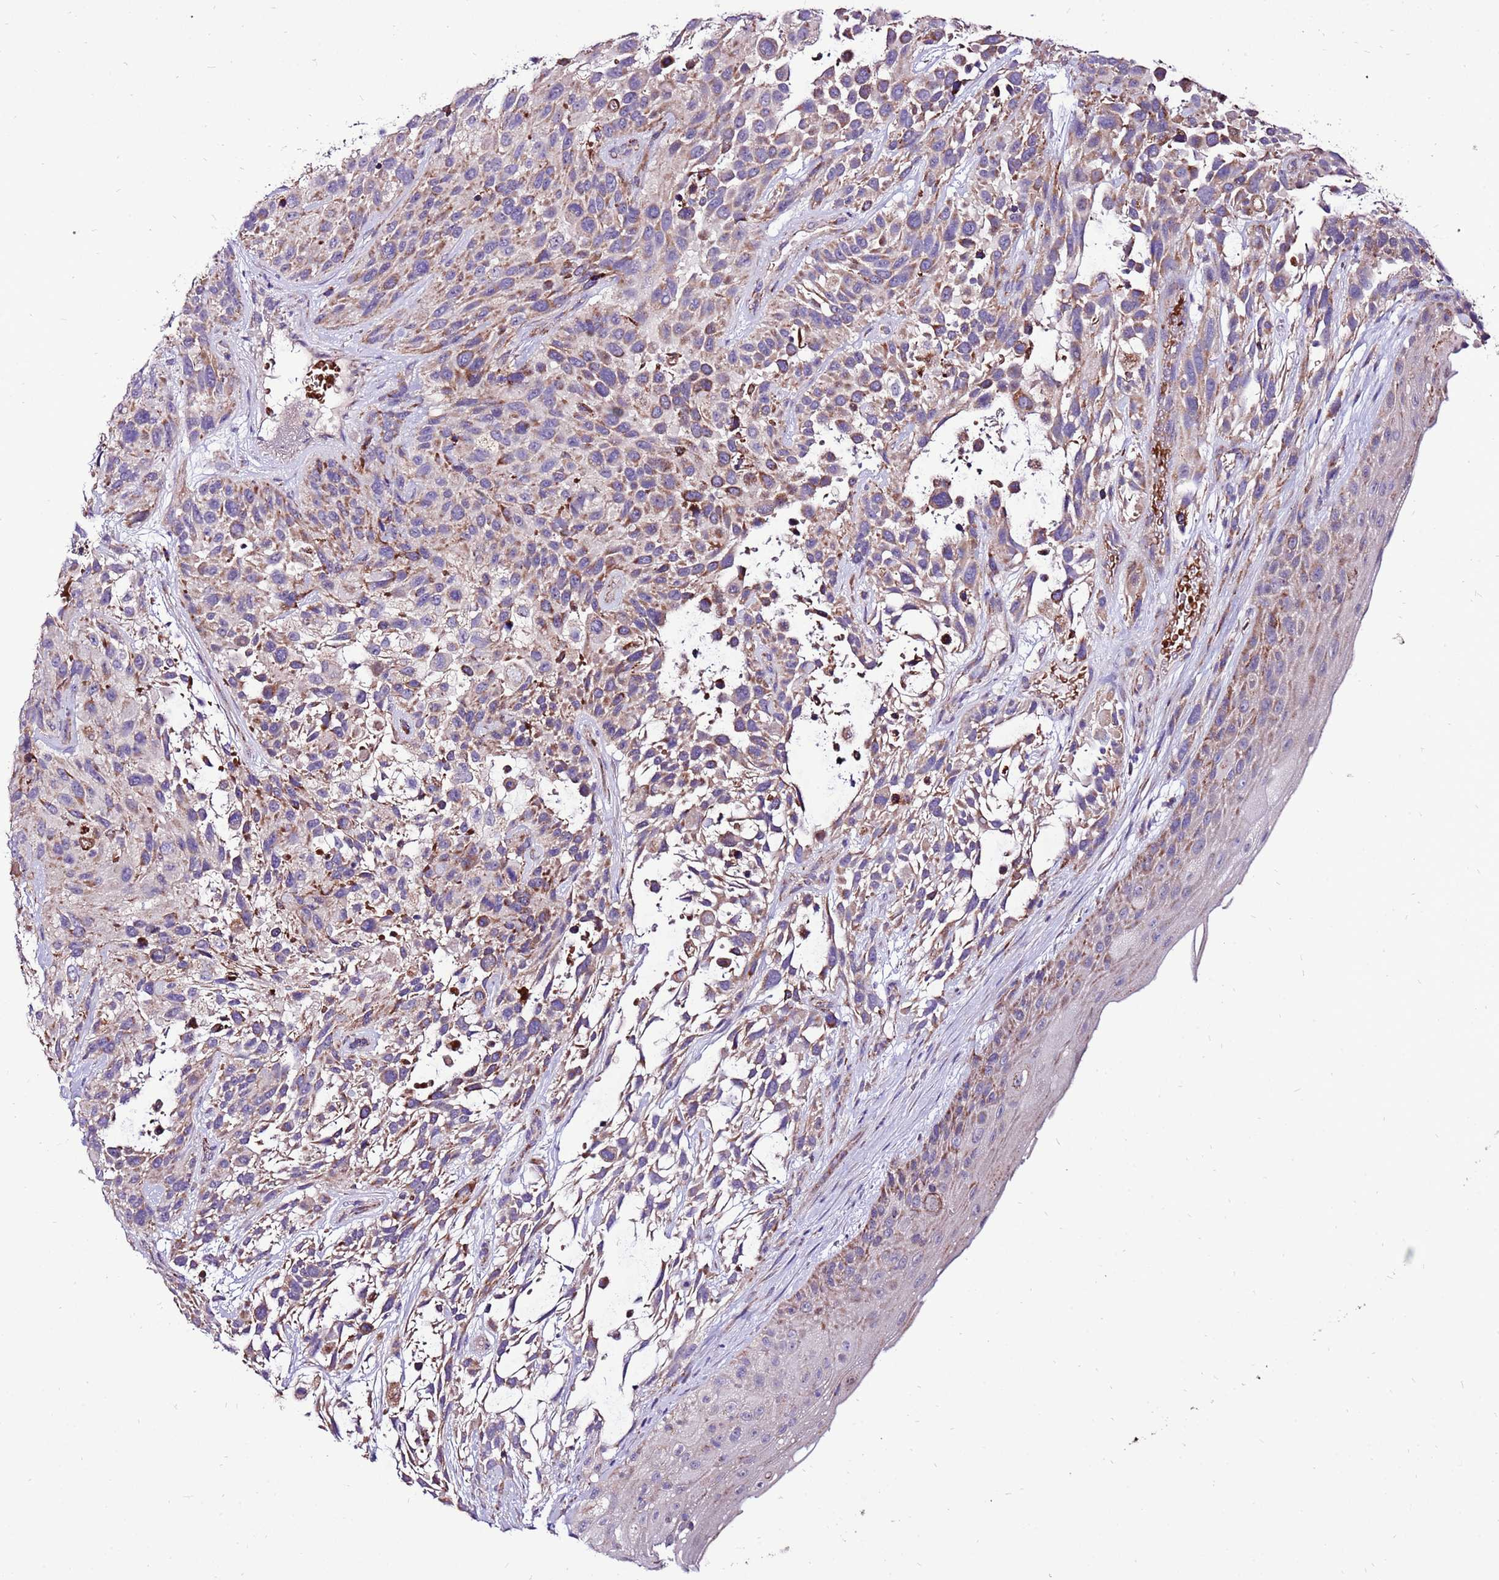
{"staining": {"intensity": "weak", "quantity": "25%-75%", "location": "cytoplasmic/membranous"}, "tissue": "urothelial cancer", "cell_type": "Tumor cells", "image_type": "cancer", "snomed": [{"axis": "morphology", "description": "Urothelial carcinoma, High grade"}, {"axis": "topography", "description": "Urinary bladder"}], "caption": "An image of urothelial cancer stained for a protein exhibits weak cytoplasmic/membranous brown staining in tumor cells.", "gene": "SPSB3", "patient": {"sex": "female", "age": 70}}